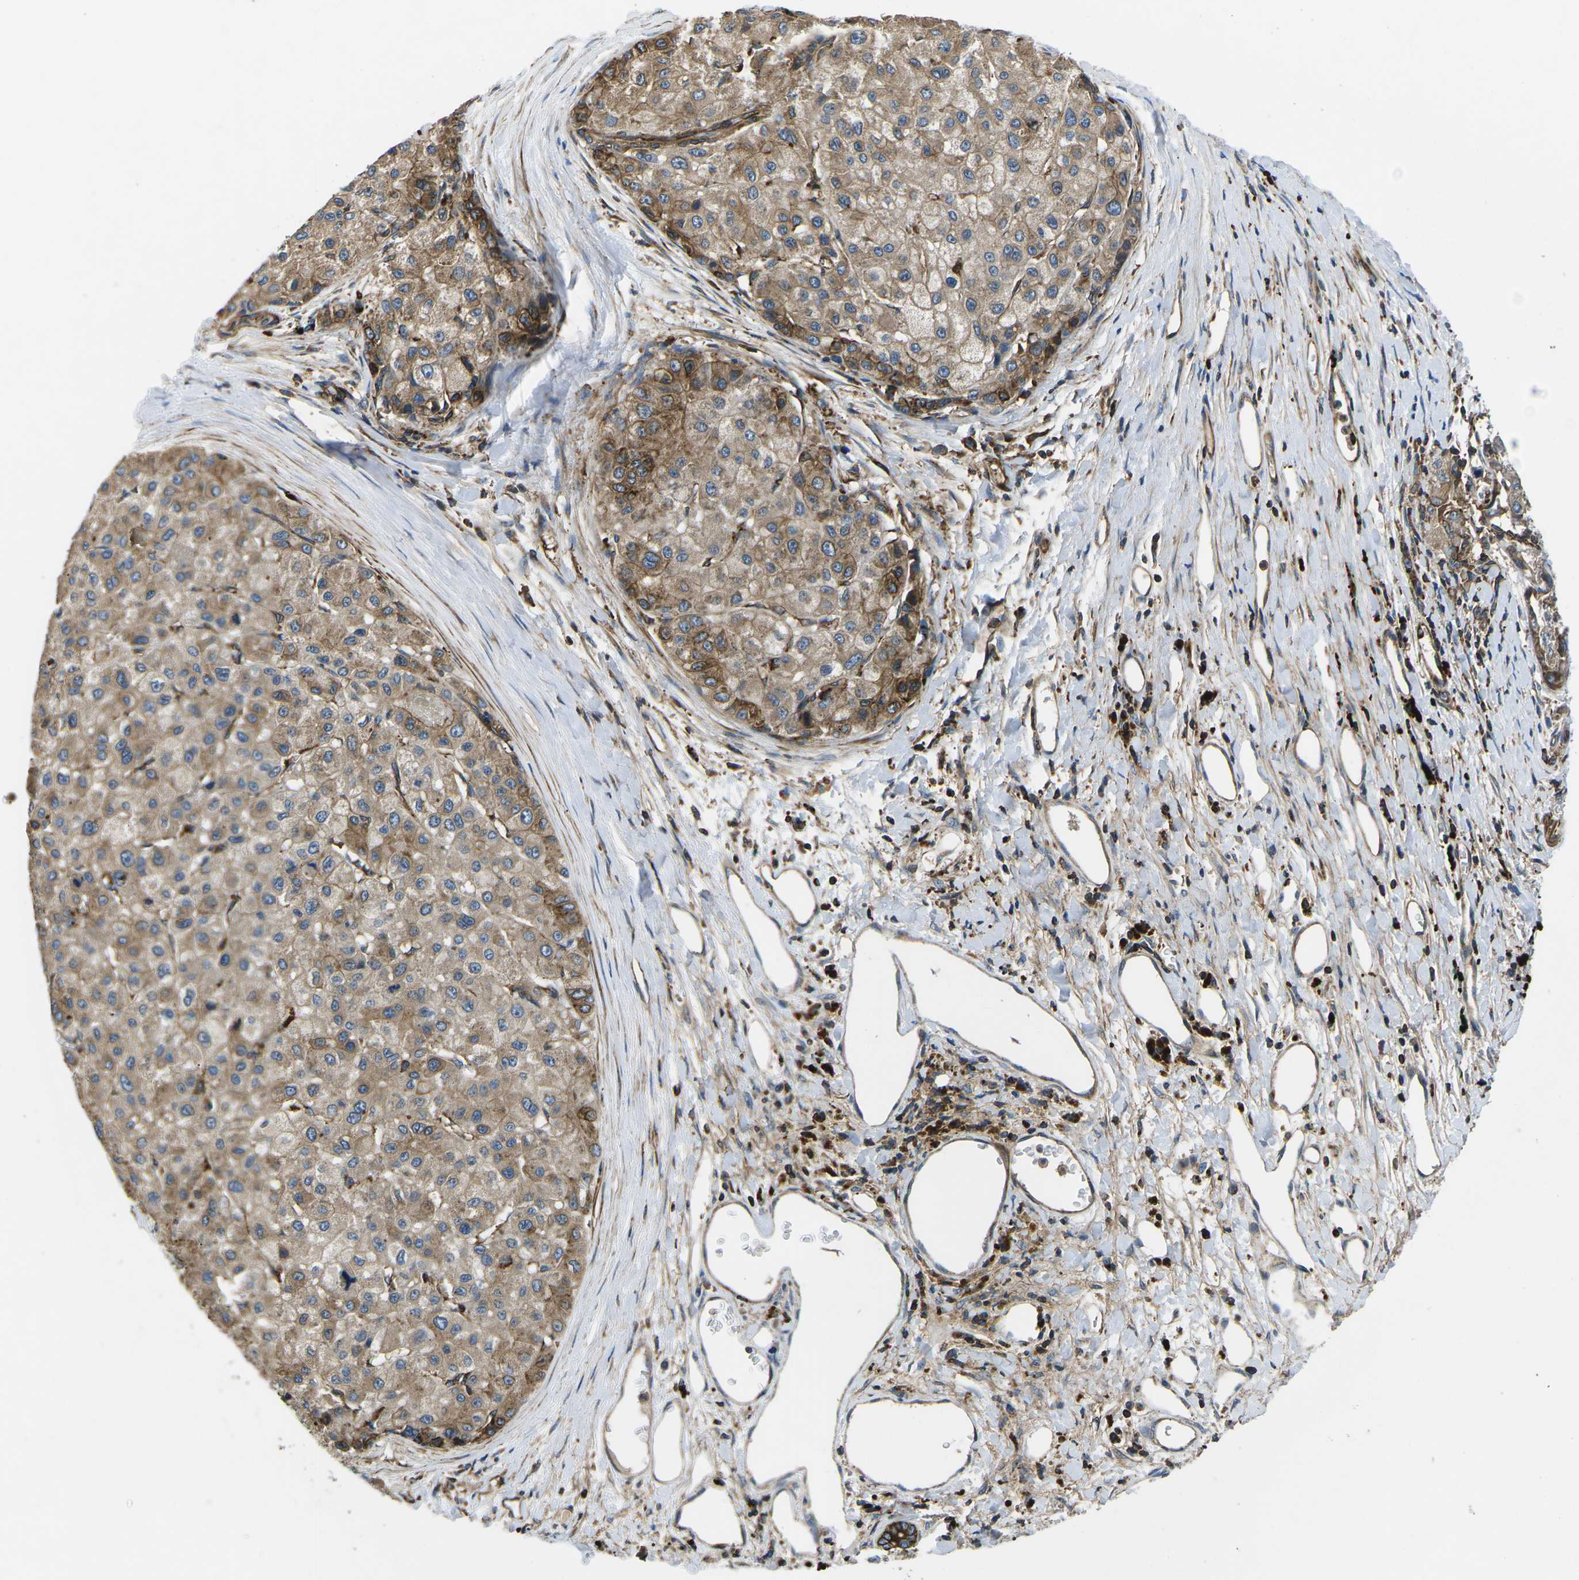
{"staining": {"intensity": "moderate", "quantity": ">75%", "location": "cytoplasmic/membranous"}, "tissue": "liver cancer", "cell_type": "Tumor cells", "image_type": "cancer", "snomed": [{"axis": "morphology", "description": "Carcinoma, Hepatocellular, NOS"}, {"axis": "topography", "description": "Liver"}], "caption": "Immunohistochemistry (IHC) image of liver hepatocellular carcinoma stained for a protein (brown), which shows medium levels of moderate cytoplasmic/membranous staining in about >75% of tumor cells.", "gene": "KCNJ15", "patient": {"sex": "male", "age": 80}}